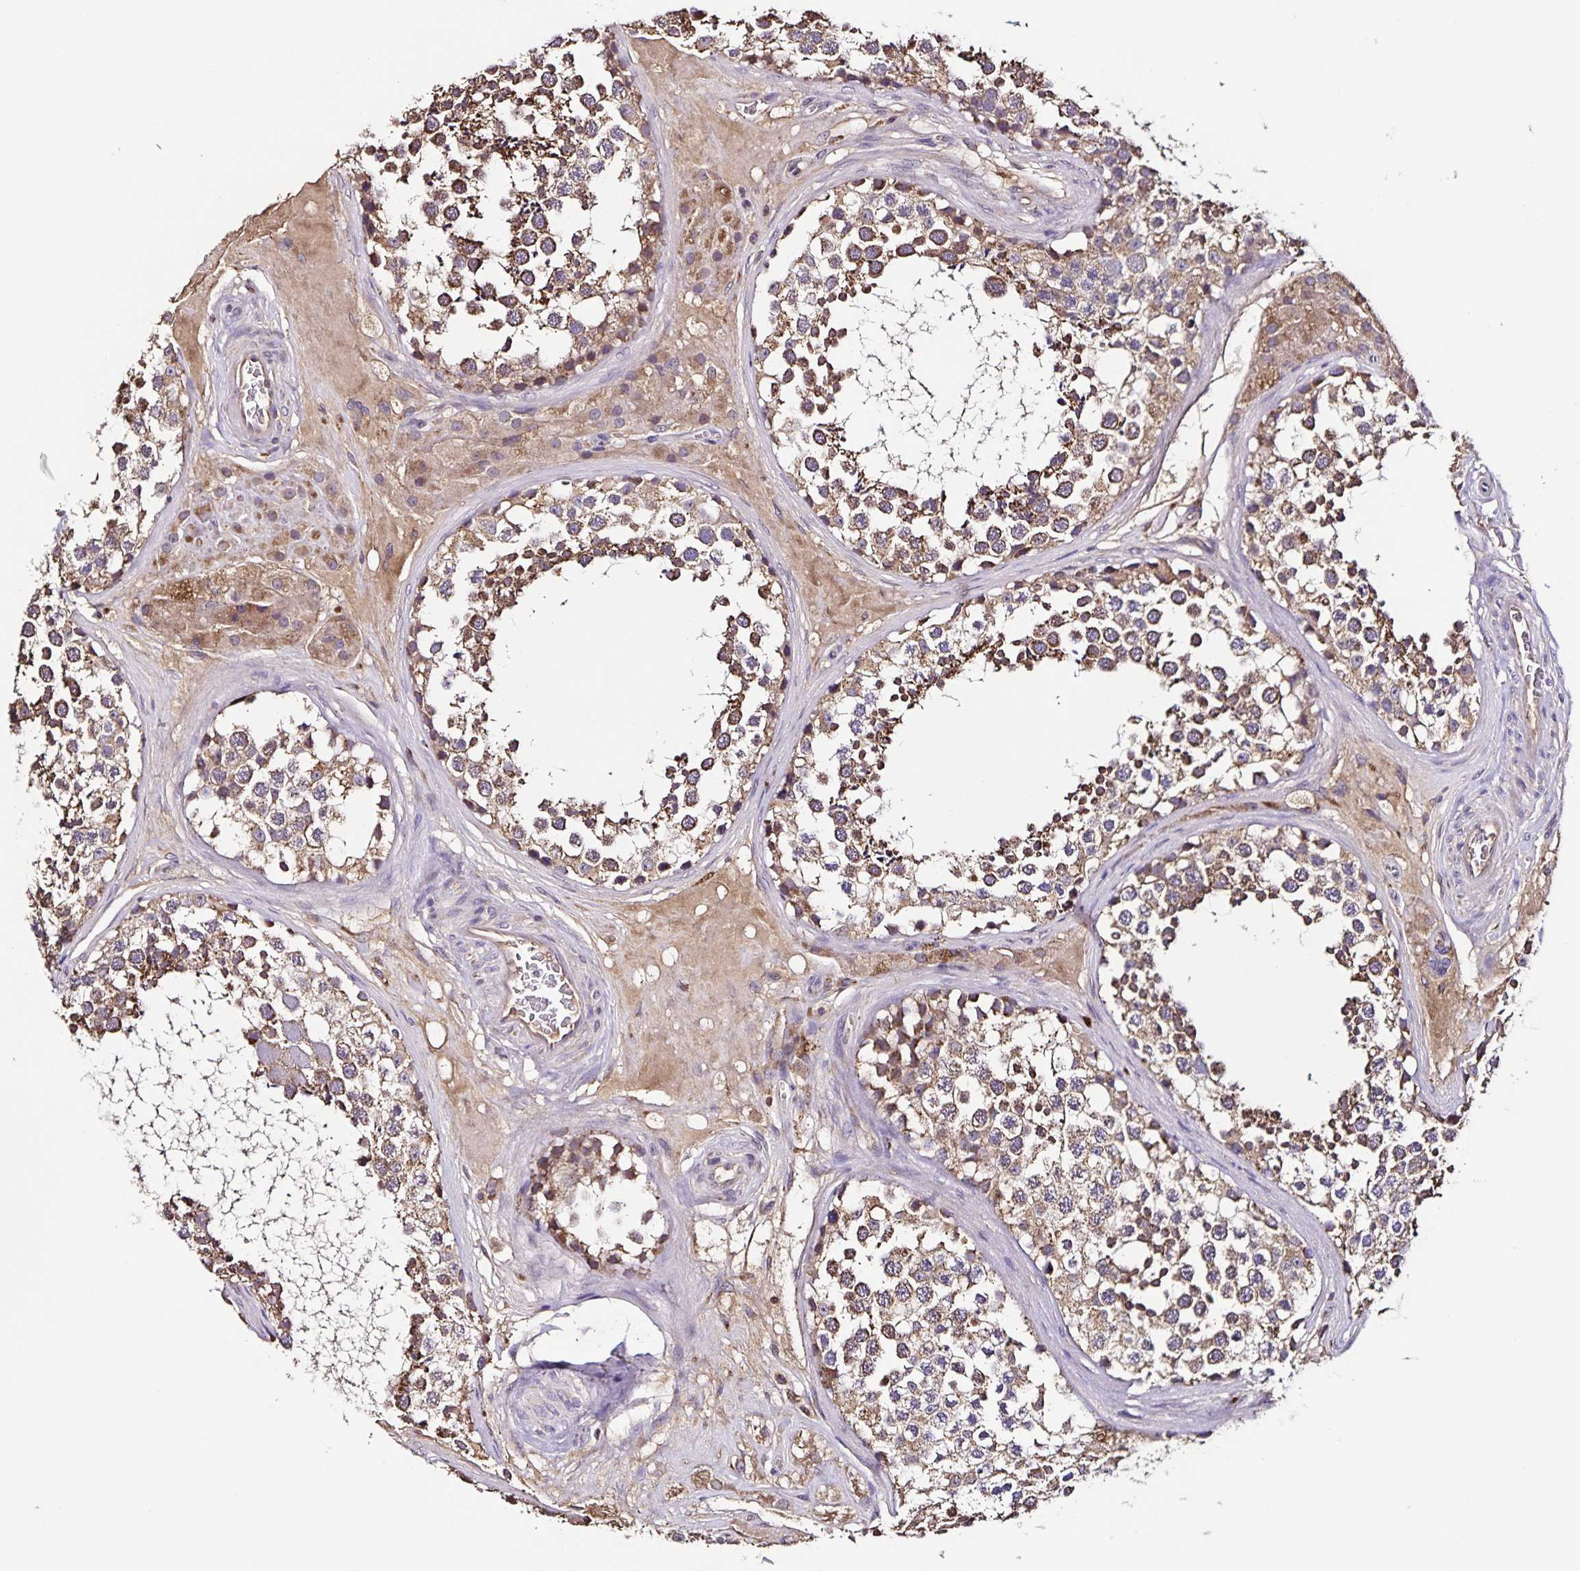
{"staining": {"intensity": "moderate", "quantity": ">75%", "location": "cytoplasmic/membranous"}, "tissue": "testis", "cell_type": "Cells in seminiferous ducts", "image_type": "normal", "snomed": [{"axis": "morphology", "description": "Normal tissue, NOS"}, {"axis": "morphology", "description": "Seminoma, NOS"}, {"axis": "topography", "description": "Testis"}], "caption": "DAB immunohistochemical staining of unremarkable testis reveals moderate cytoplasmic/membranous protein staining in about >75% of cells in seminiferous ducts.", "gene": "MAN1A1", "patient": {"sex": "male", "age": 65}}